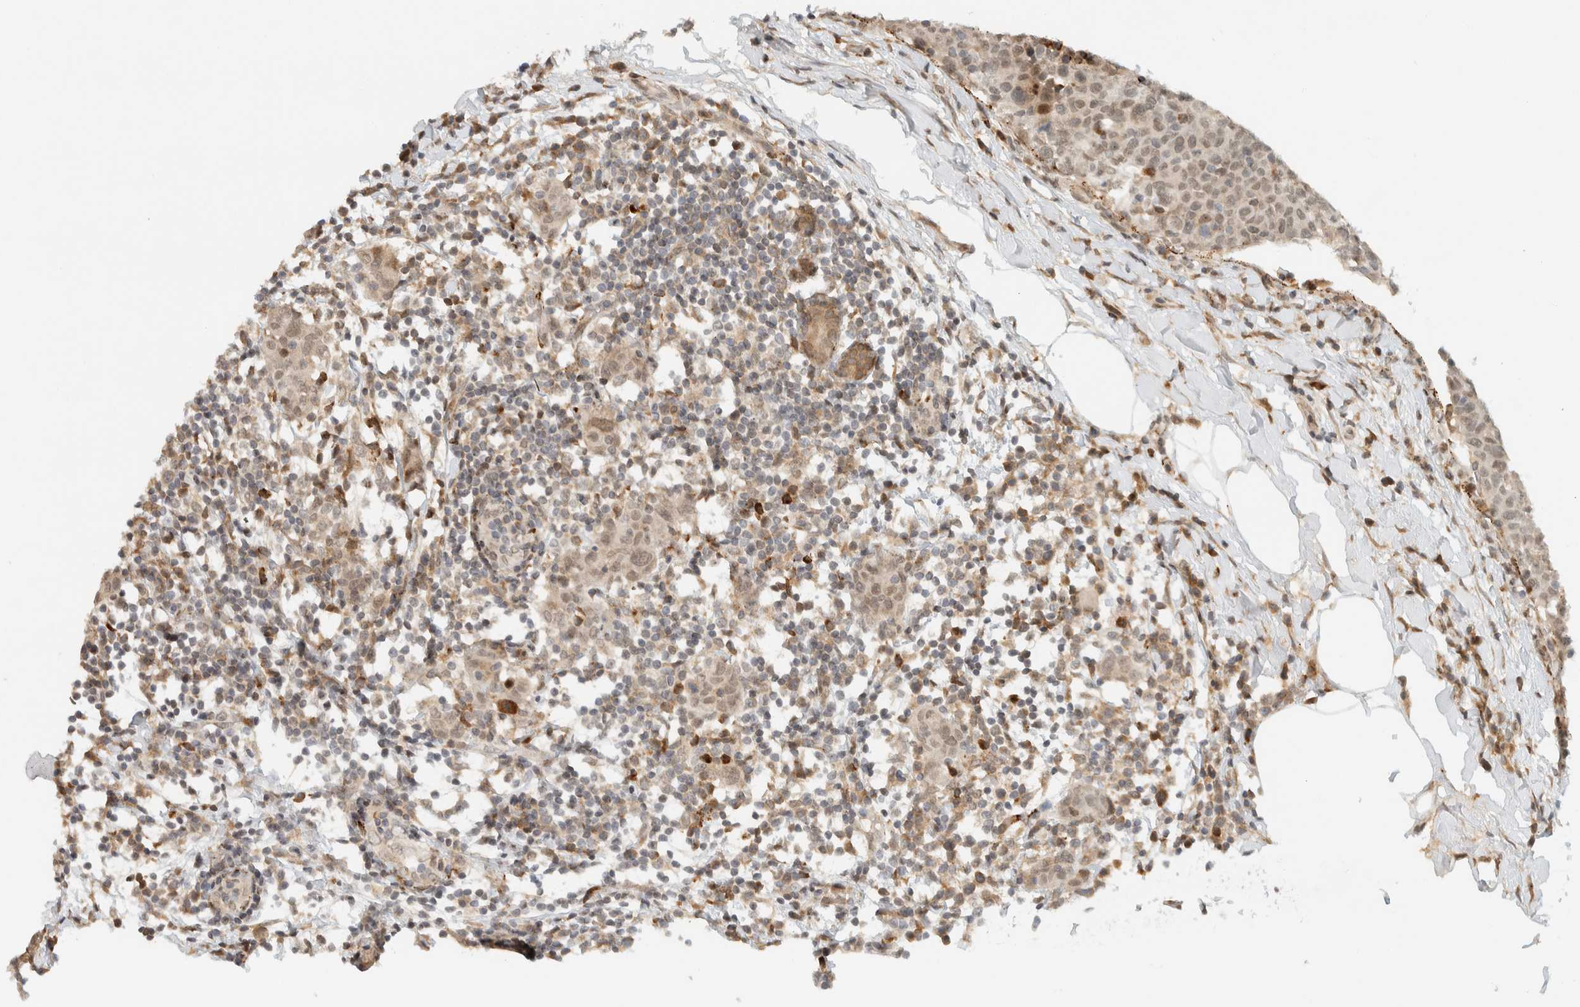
{"staining": {"intensity": "weak", "quantity": "25%-75%", "location": "nuclear"}, "tissue": "breast cancer", "cell_type": "Tumor cells", "image_type": "cancer", "snomed": [{"axis": "morphology", "description": "Normal tissue, NOS"}, {"axis": "morphology", "description": "Duct carcinoma"}, {"axis": "topography", "description": "Breast"}], "caption": "Tumor cells demonstrate weak nuclear expression in approximately 25%-75% of cells in breast invasive ductal carcinoma. (Stains: DAB (3,3'-diaminobenzidine) in brown, nuclei in blue, Microscopy: brightfield microscopy at high magnification).", "gene": "ITPRID1", "patient": {"sex": "female", "age": 37}}